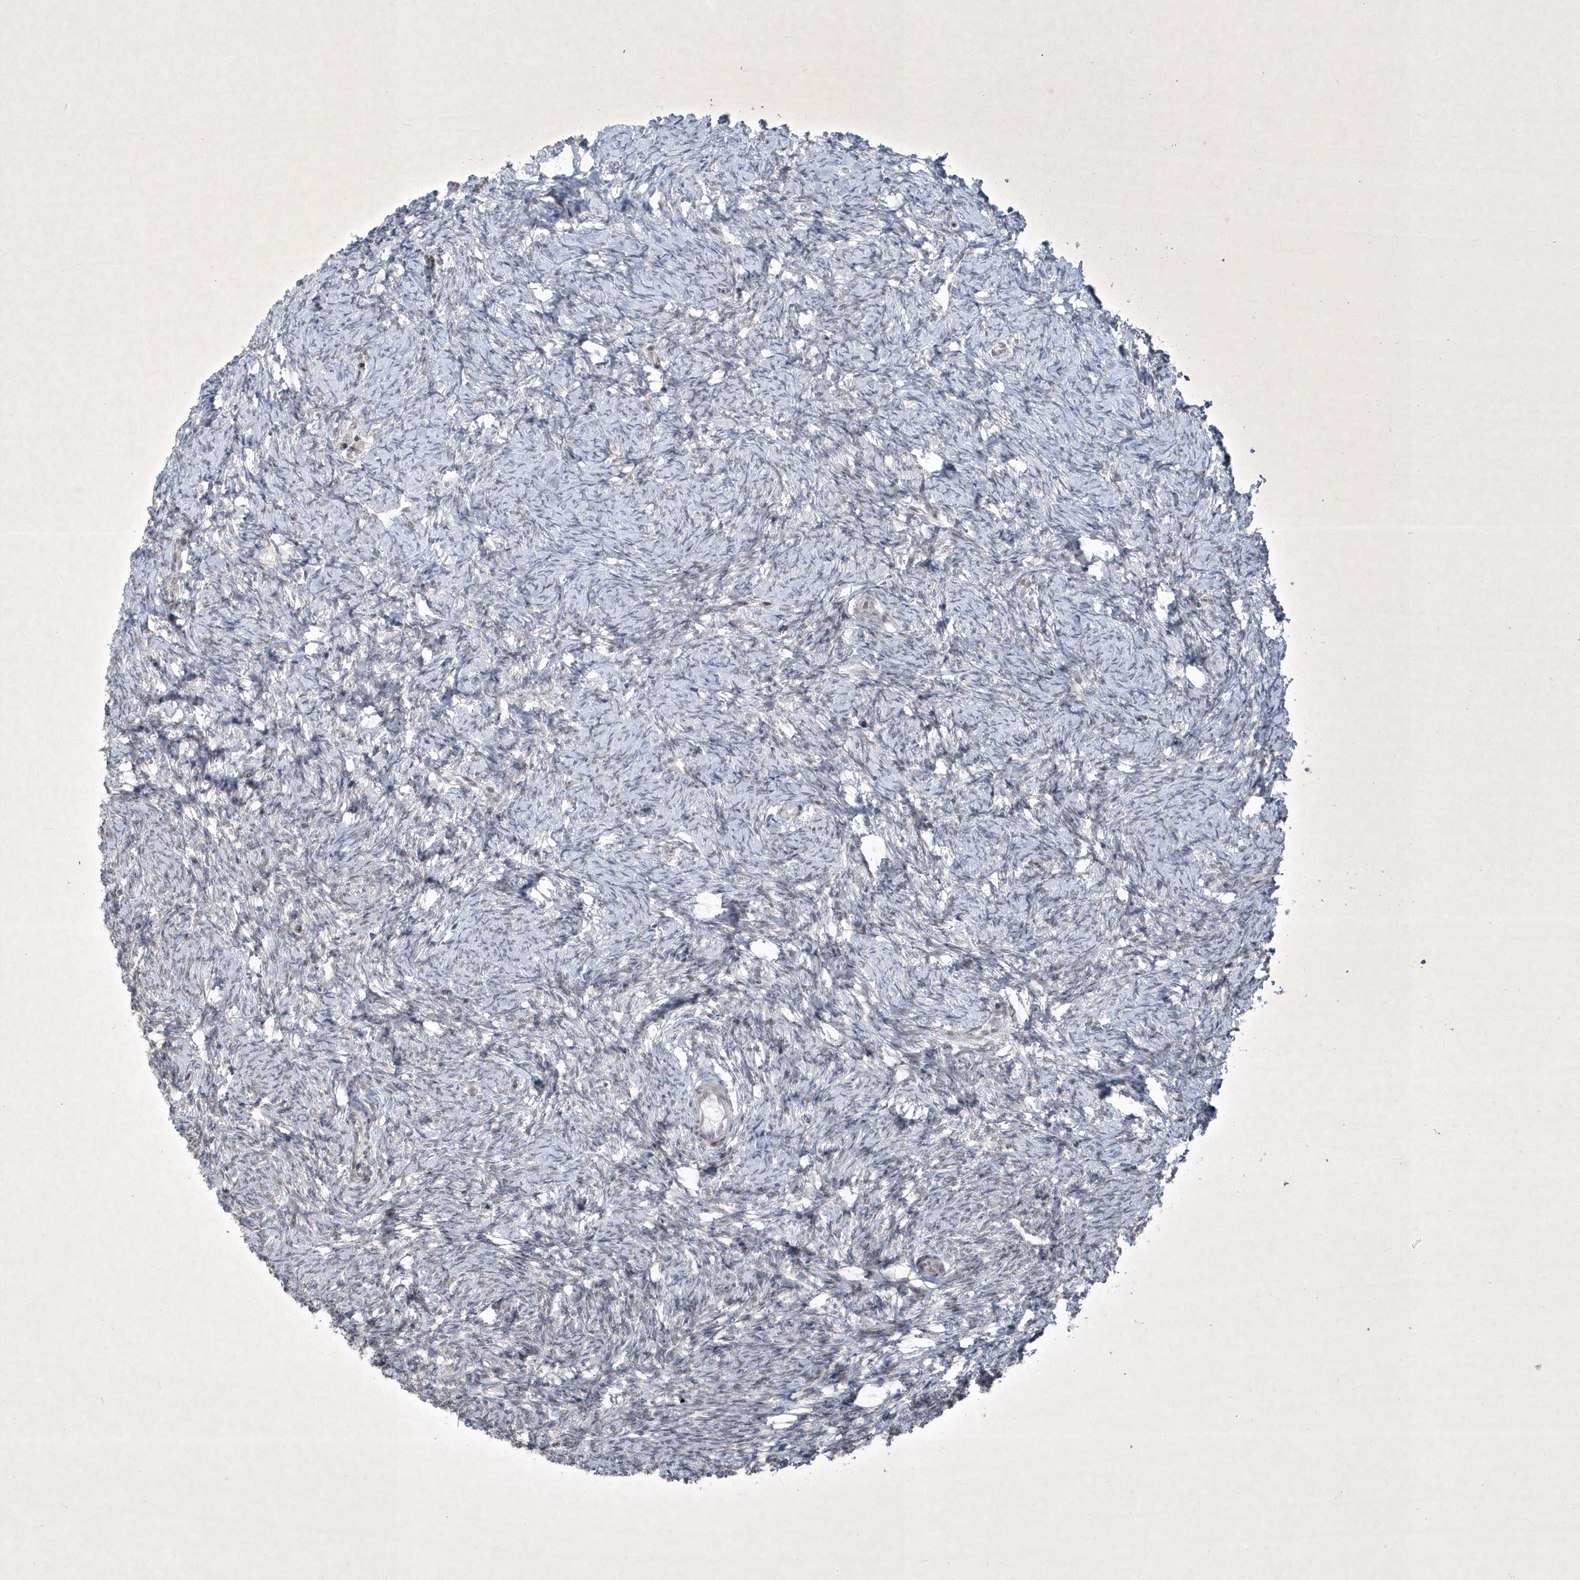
{"staining": {"intensity": "weak", "quantity": ">75%", "location": "cytoplasmic/membranous,nuclear"}, "tissue": "ovary", "cell_type": "Follicle cells", "image_type": "normal", "snomed": [{"axis": "morphology", "description": "Normal tissue, NOS"}, {"axis": "morphology", "description": "Cyst, NOS"}, {"axis": "topography", "description": "Ovary"}], "caption": "Normal ovary shows weak cytoplasmic/membranous,nuclear staining in about >75% of follicle cells, visualized by immunohistochemistry. (Stains: DAB (3,3'-diaminobenzidine) in brown, nuclei in blue, Microscopy: brightfield microscopy at high magnification).", "gene": "ZBTB9", "patient": {"sex": "female", "age": 33}}